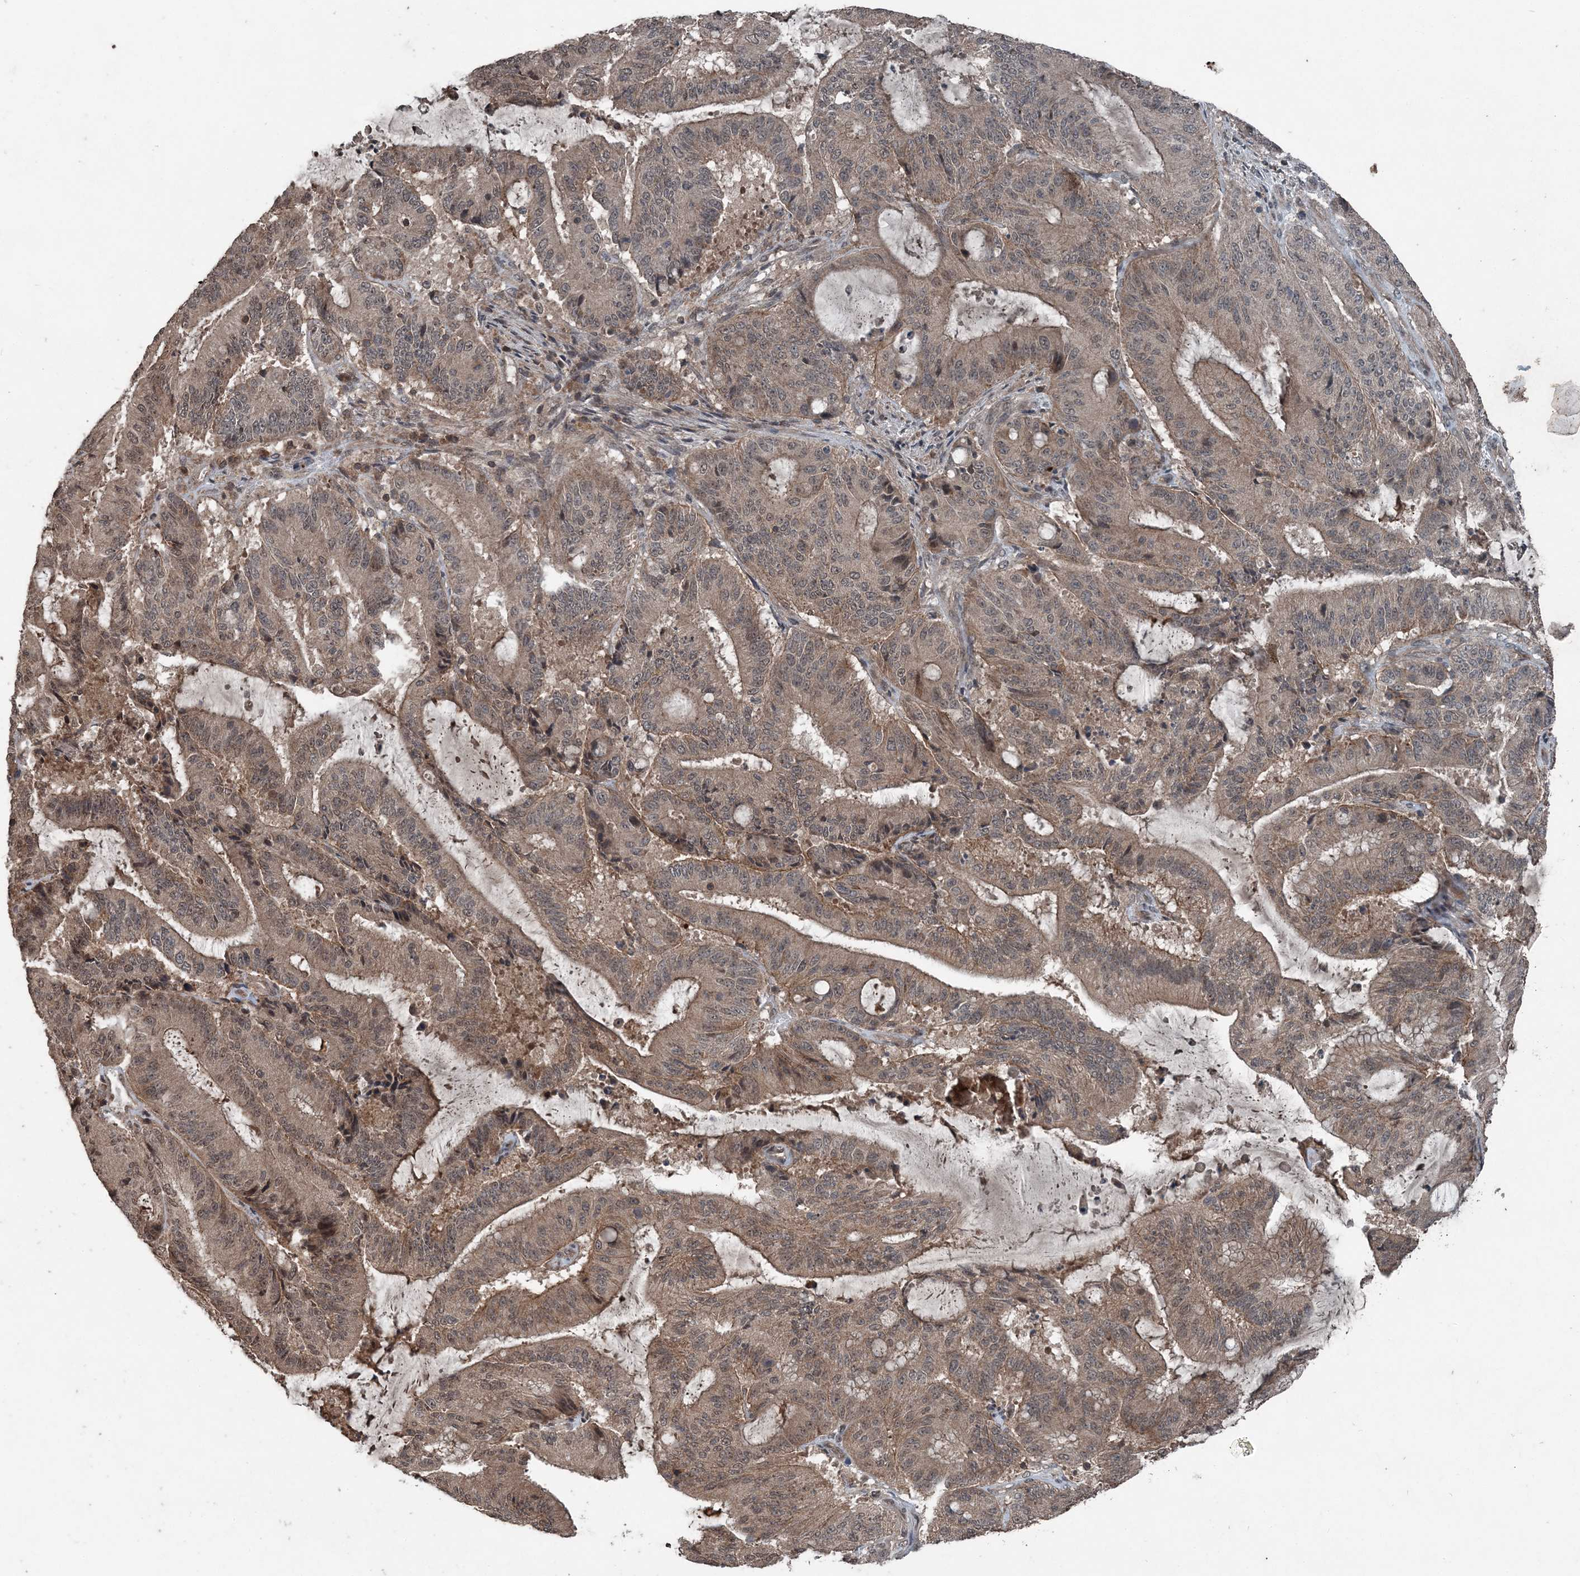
{"staining": {"intensity": "weak", "quantity": "25%-75%", "location": "cytoplasmic/membranous"}, "tissue": "liver cancer", "cell_type": "Tumor cells", "image_type": "cancer", "snomed": [{"axis": "morphology", "description": "Normal tissue, NOS"}, {"axis": "morphology", "description": "Cholangiocarcinoma"}, {"axis": "topography", "description": "Liver"}, {"axis": "topography", "description": "Peripheral nerve tissue"}], "caption": "Protein positivity by immunohistochemistry reveals weak cytoplasmic/membranous staining in approximately 25%-75% of tumor cells in liver cancer. (Brightfield microscopy of DAB IHC at high magnification).", "gene": "CFL1", "patient": {"sex": "female", "age": 73}}